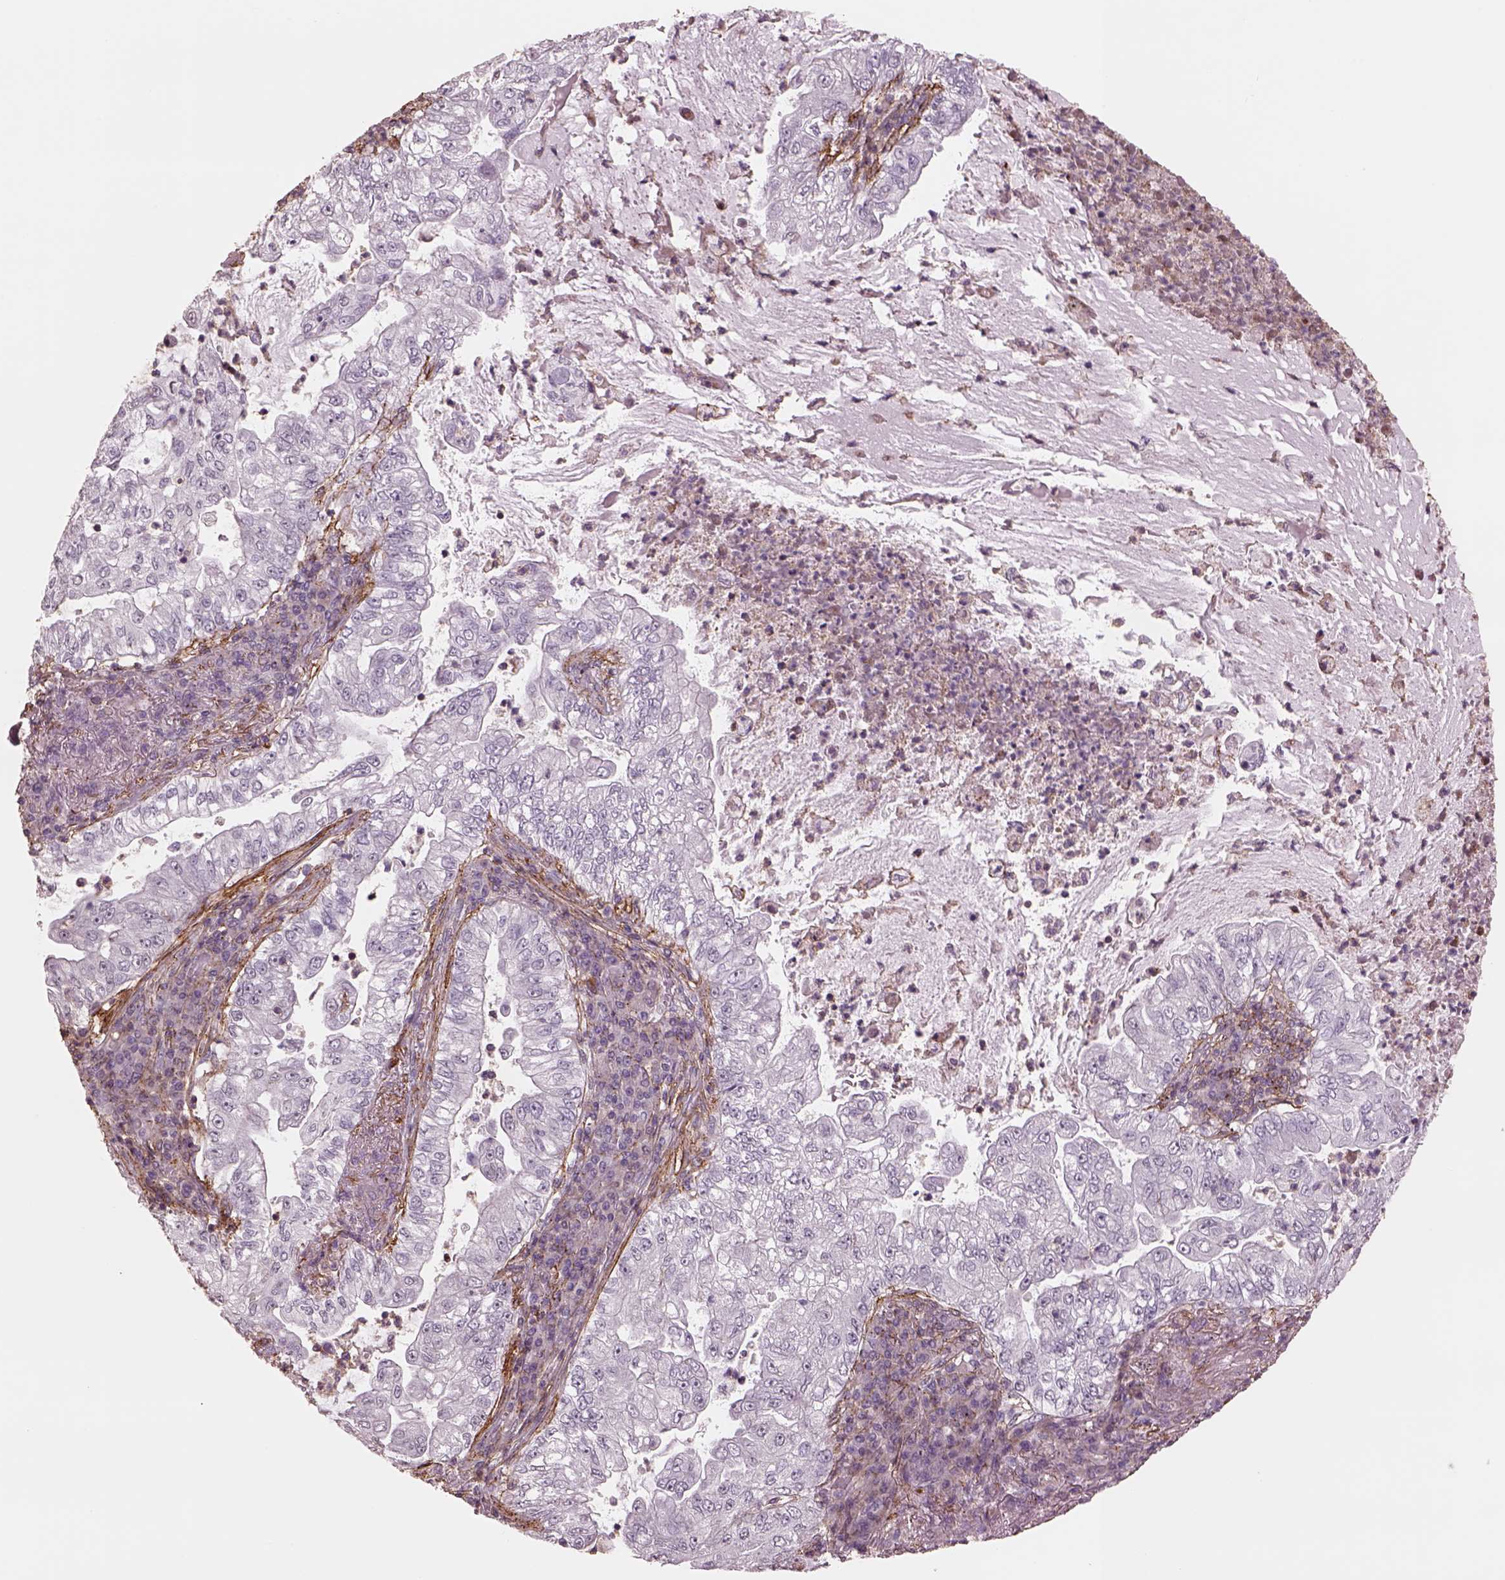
{"staining": {"intensity": "negative", "quantity": "none", "location": "none"}, "tissue": "lung cancer", "cell_type": "Tumor cells", "image_type": "cancer", "snomed": [{"axis": "morphology", "description": "Adenocarcinoma, NOS"}, {"axis": "topography", "description": "Lung"}], "caption": "A photomicrograph of human adenocarcinoma (lung) is negative for staining in tumor cells.", "gene": "LIN7A", "patient": {"sex": "female", "age": 73}}